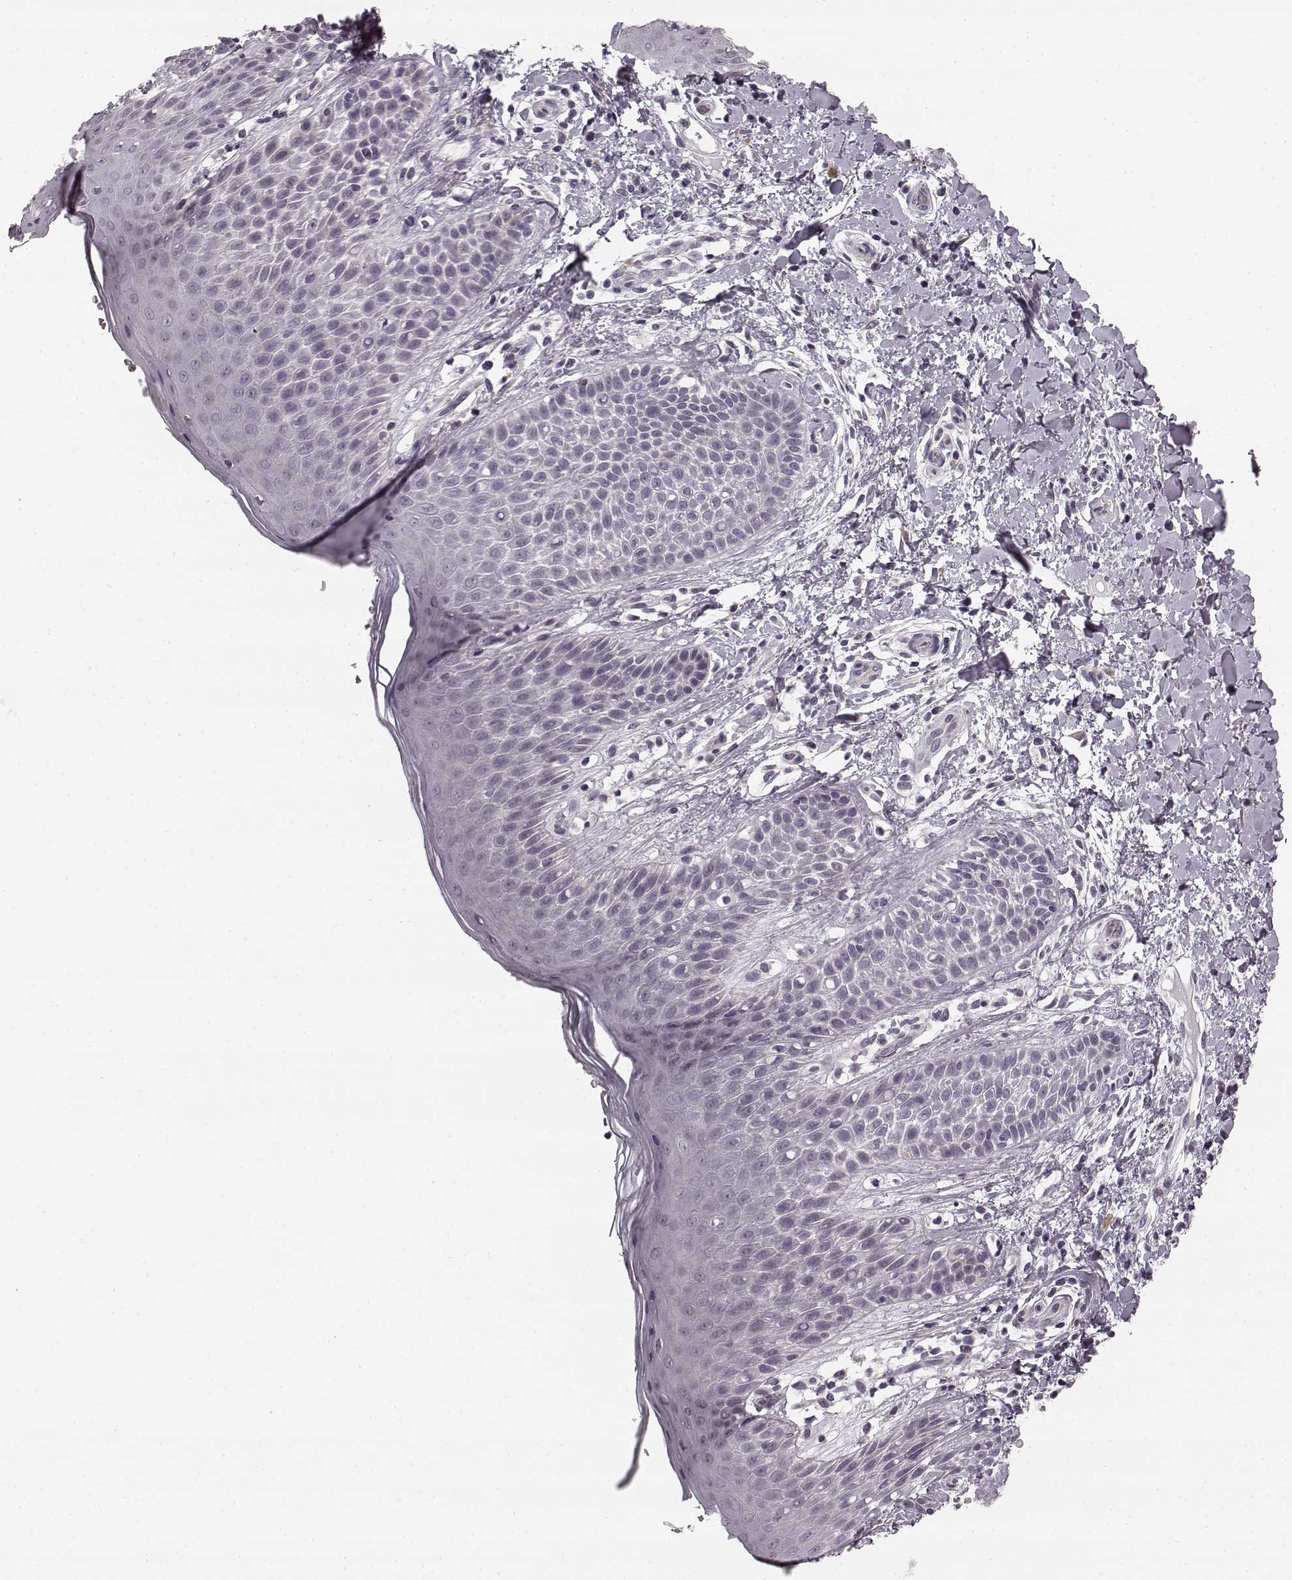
{"staining": {"intensity": "negative", "quantity": "none", "location": "none"}, "tissue": "skin", "cell_type": "Epidermal cells", "image_type": "normal", "snomed": [{"axis": "morphology", "description": "Normal tissue, NOS"}, {"axis": "topography", "description": "Anal"}], "caption": "Epidermal cells are negative for brown protein staining in benign skin. The staining was performed using DAB (3,3'-diaminobenzidine) to visualize the protein expression in brown, while the nuclei were stained in blue with hematoxylin (Magnification: 20x).", "gene": "FAM234B", "patient": {"sex": "male", "age": 36}}